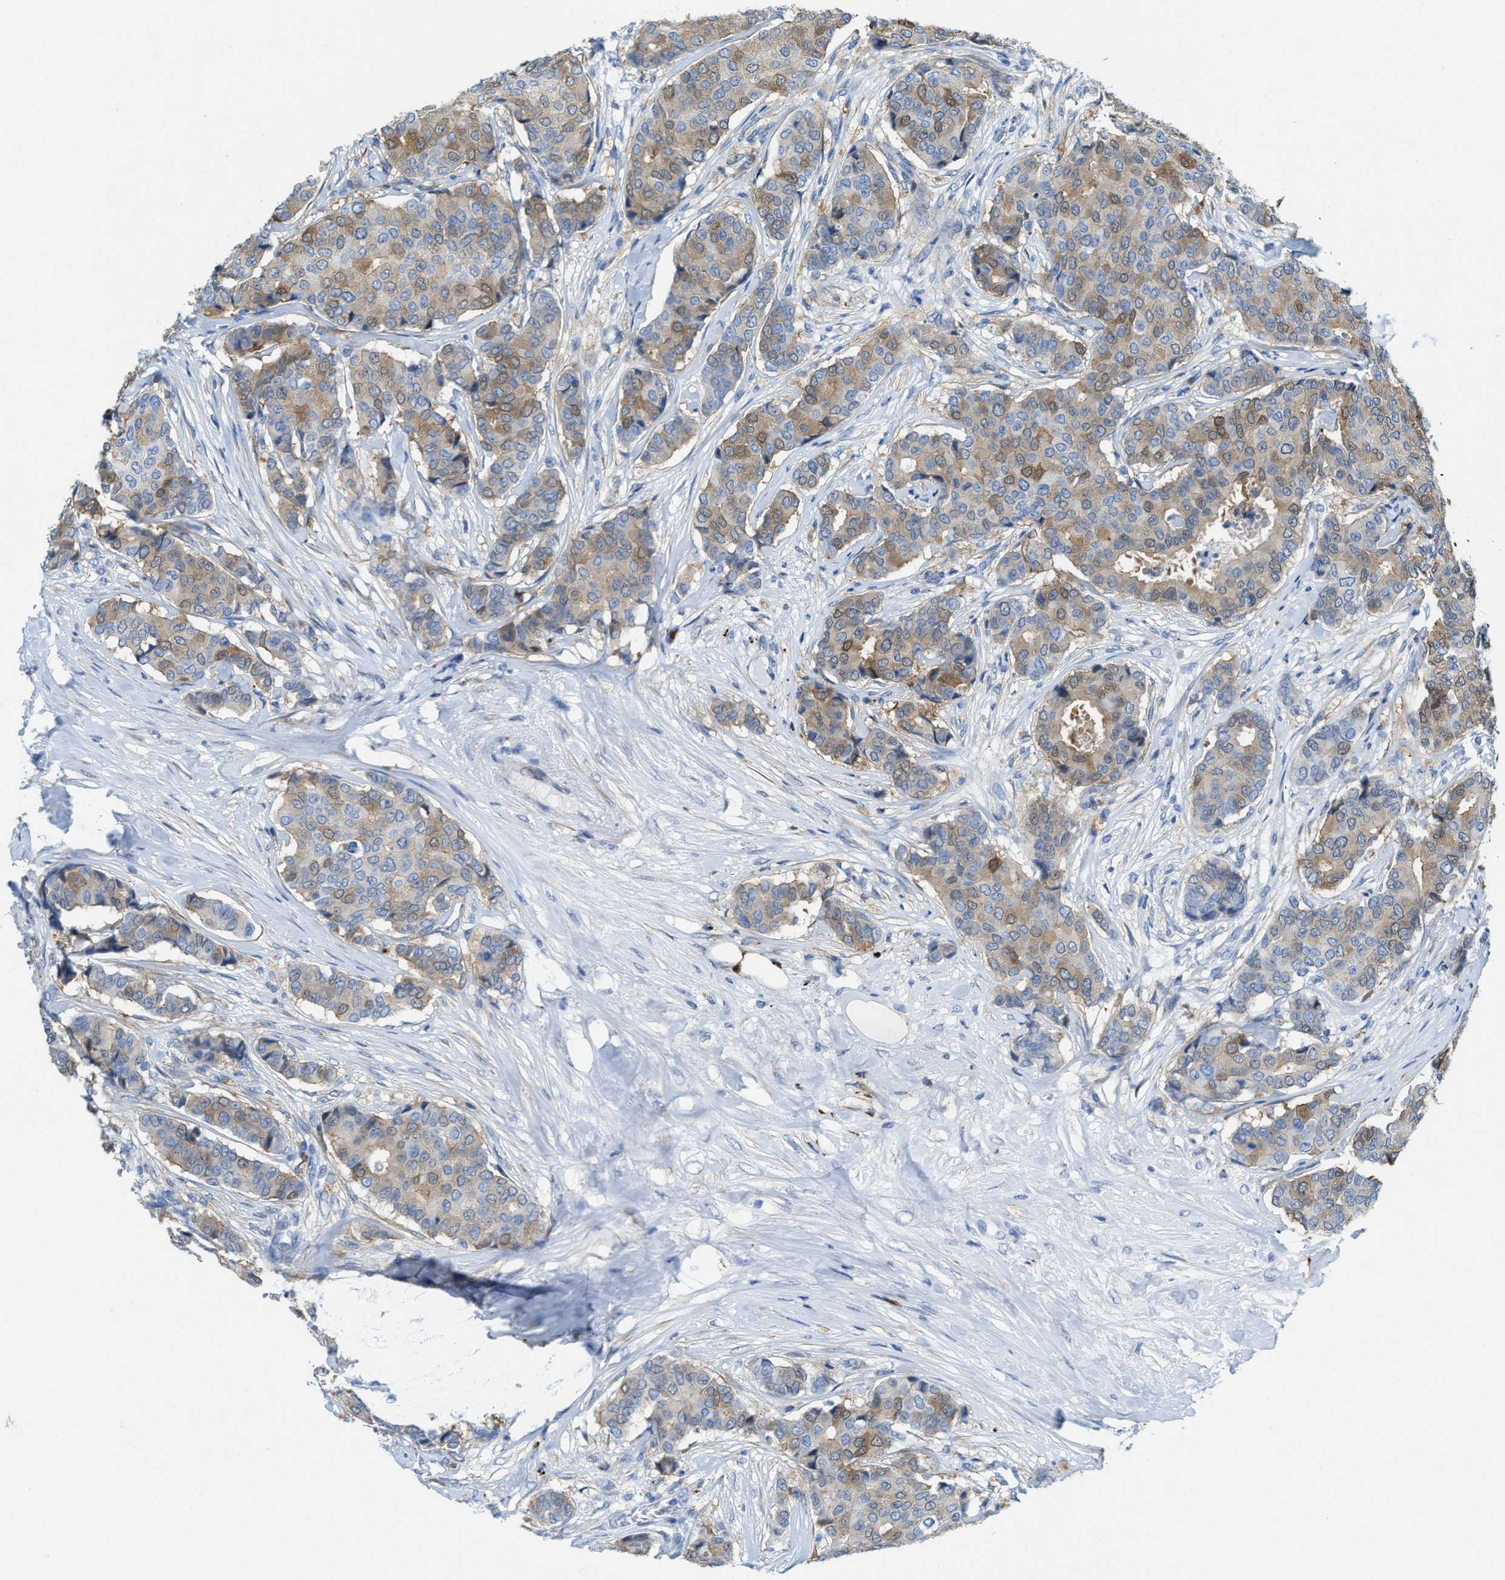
{"staining": {"intensity": "weak", "quantity": "25%-75%", "location": "cytoplasmic/membranous"}, "tissue": "breast cancer", "cell_type": "Tumor cells", "image_type": "cancer", "snomed": [{"axis": "morphology", "description": "Duct carcinoma"}, {"axis": "topography", "description": "Breast"}], "caption": "Human breast cancer (infiltrating ductal carcinoma) stained with a brown dye displays weak cytoplasmic/membranous positive staining in about 25%-75% of tumor cells.", "gene": "ASS1", "patient": {"sex": "female", "age": 75}}